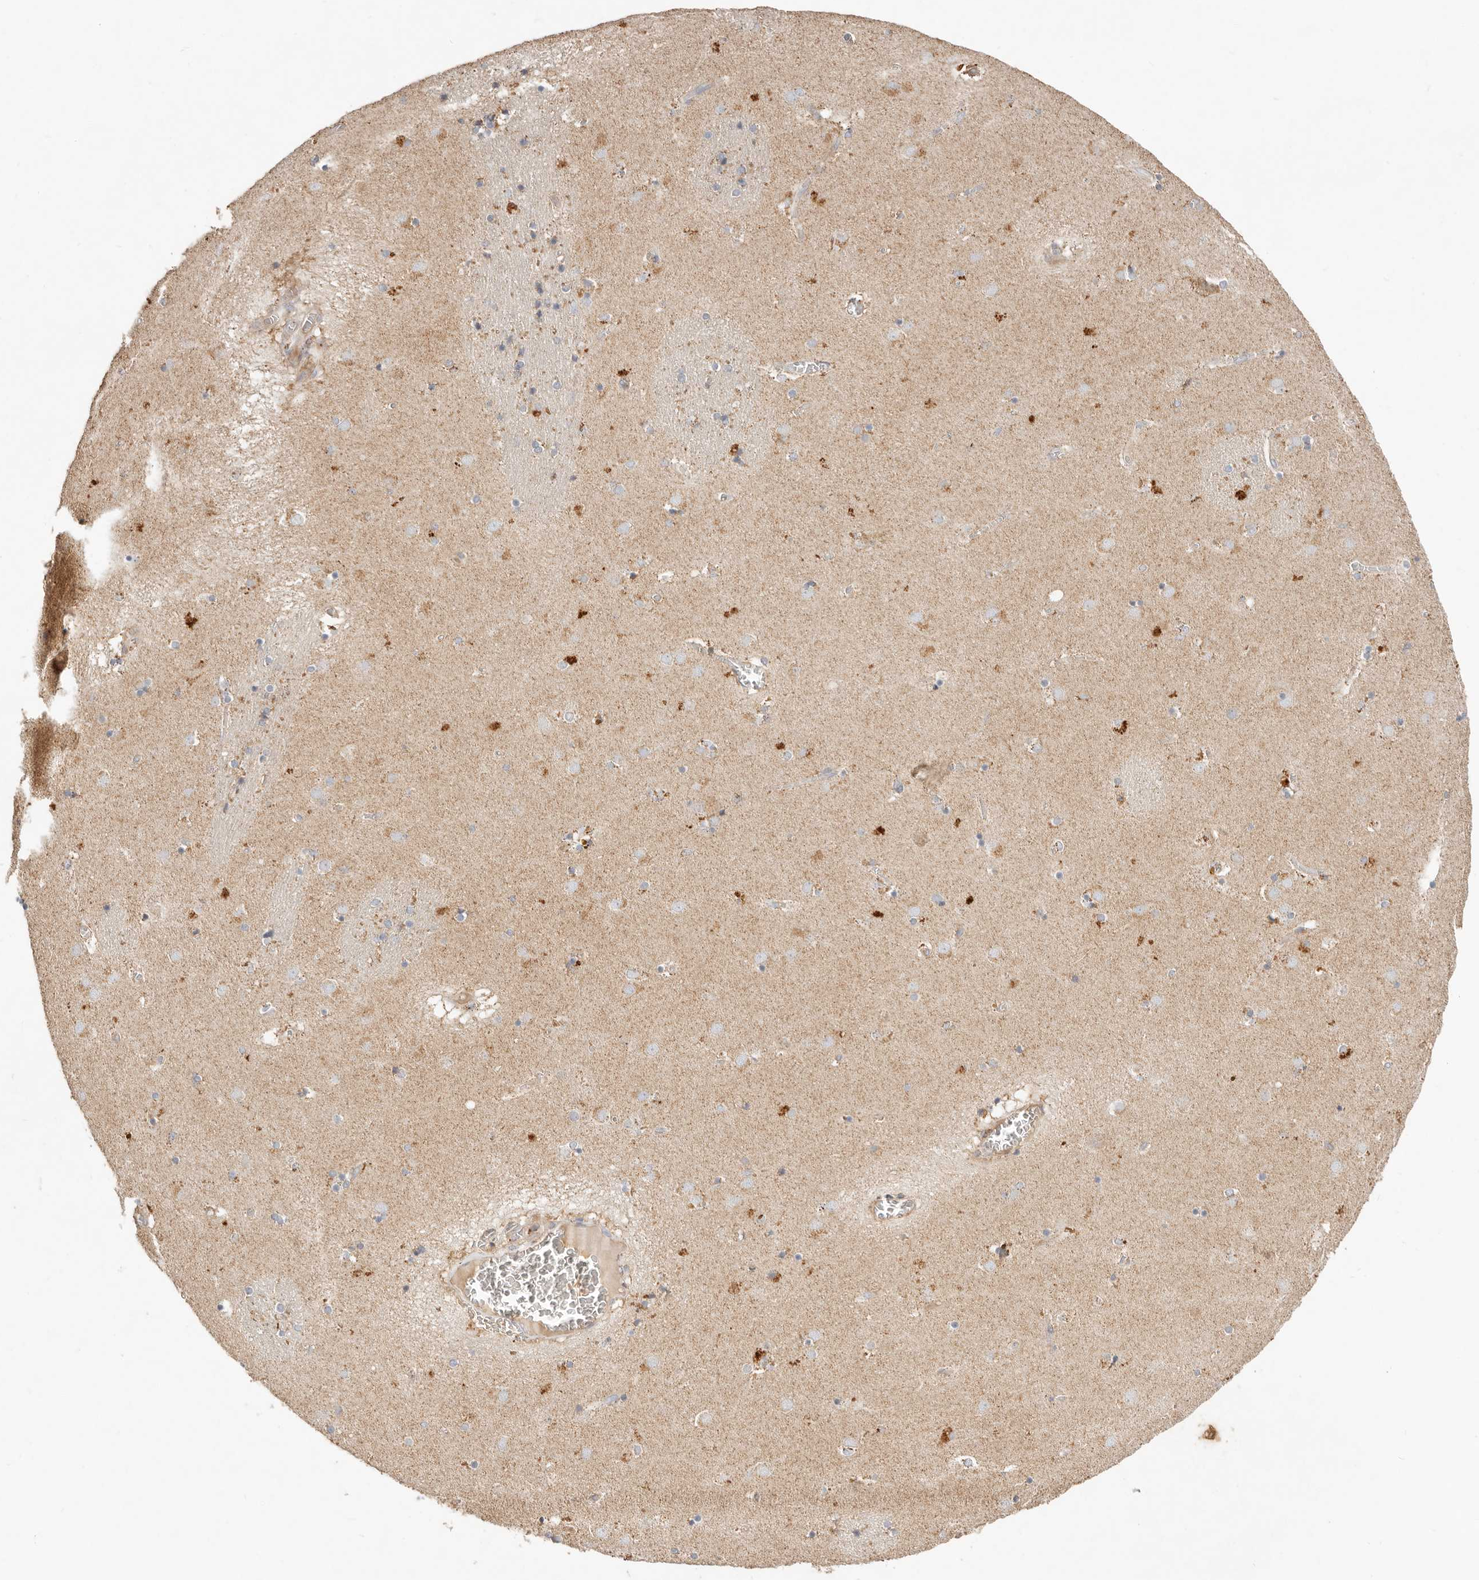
{"staining": {"intensity": "moderate", "quantity": "<25%", "location": "cytoplasmic/membranous"}, "tissue": "caudate", "cell_type": "Glial cells", "image_type": "normal", "snomed": [{"axis": "morphology", "description": "Normal tissue, NOS"}, {"axis": "topography", "description": "Lateral ventricle wall"}], "caption": "Immunohistochemistry (IHC) staining of normal caudate, which shows low levels of moderate cytoplasmic/membranous expression in approximately <25% of glial cells indicating moderate cytoplasmic/membranous protein expression. The staining was performed using DAB (brown) for protein detection and nuclei were counterstained in hematoxylin (blue).", "gene": "ARHGEF10L", "patient": {"sex": "male", "age": 70}}